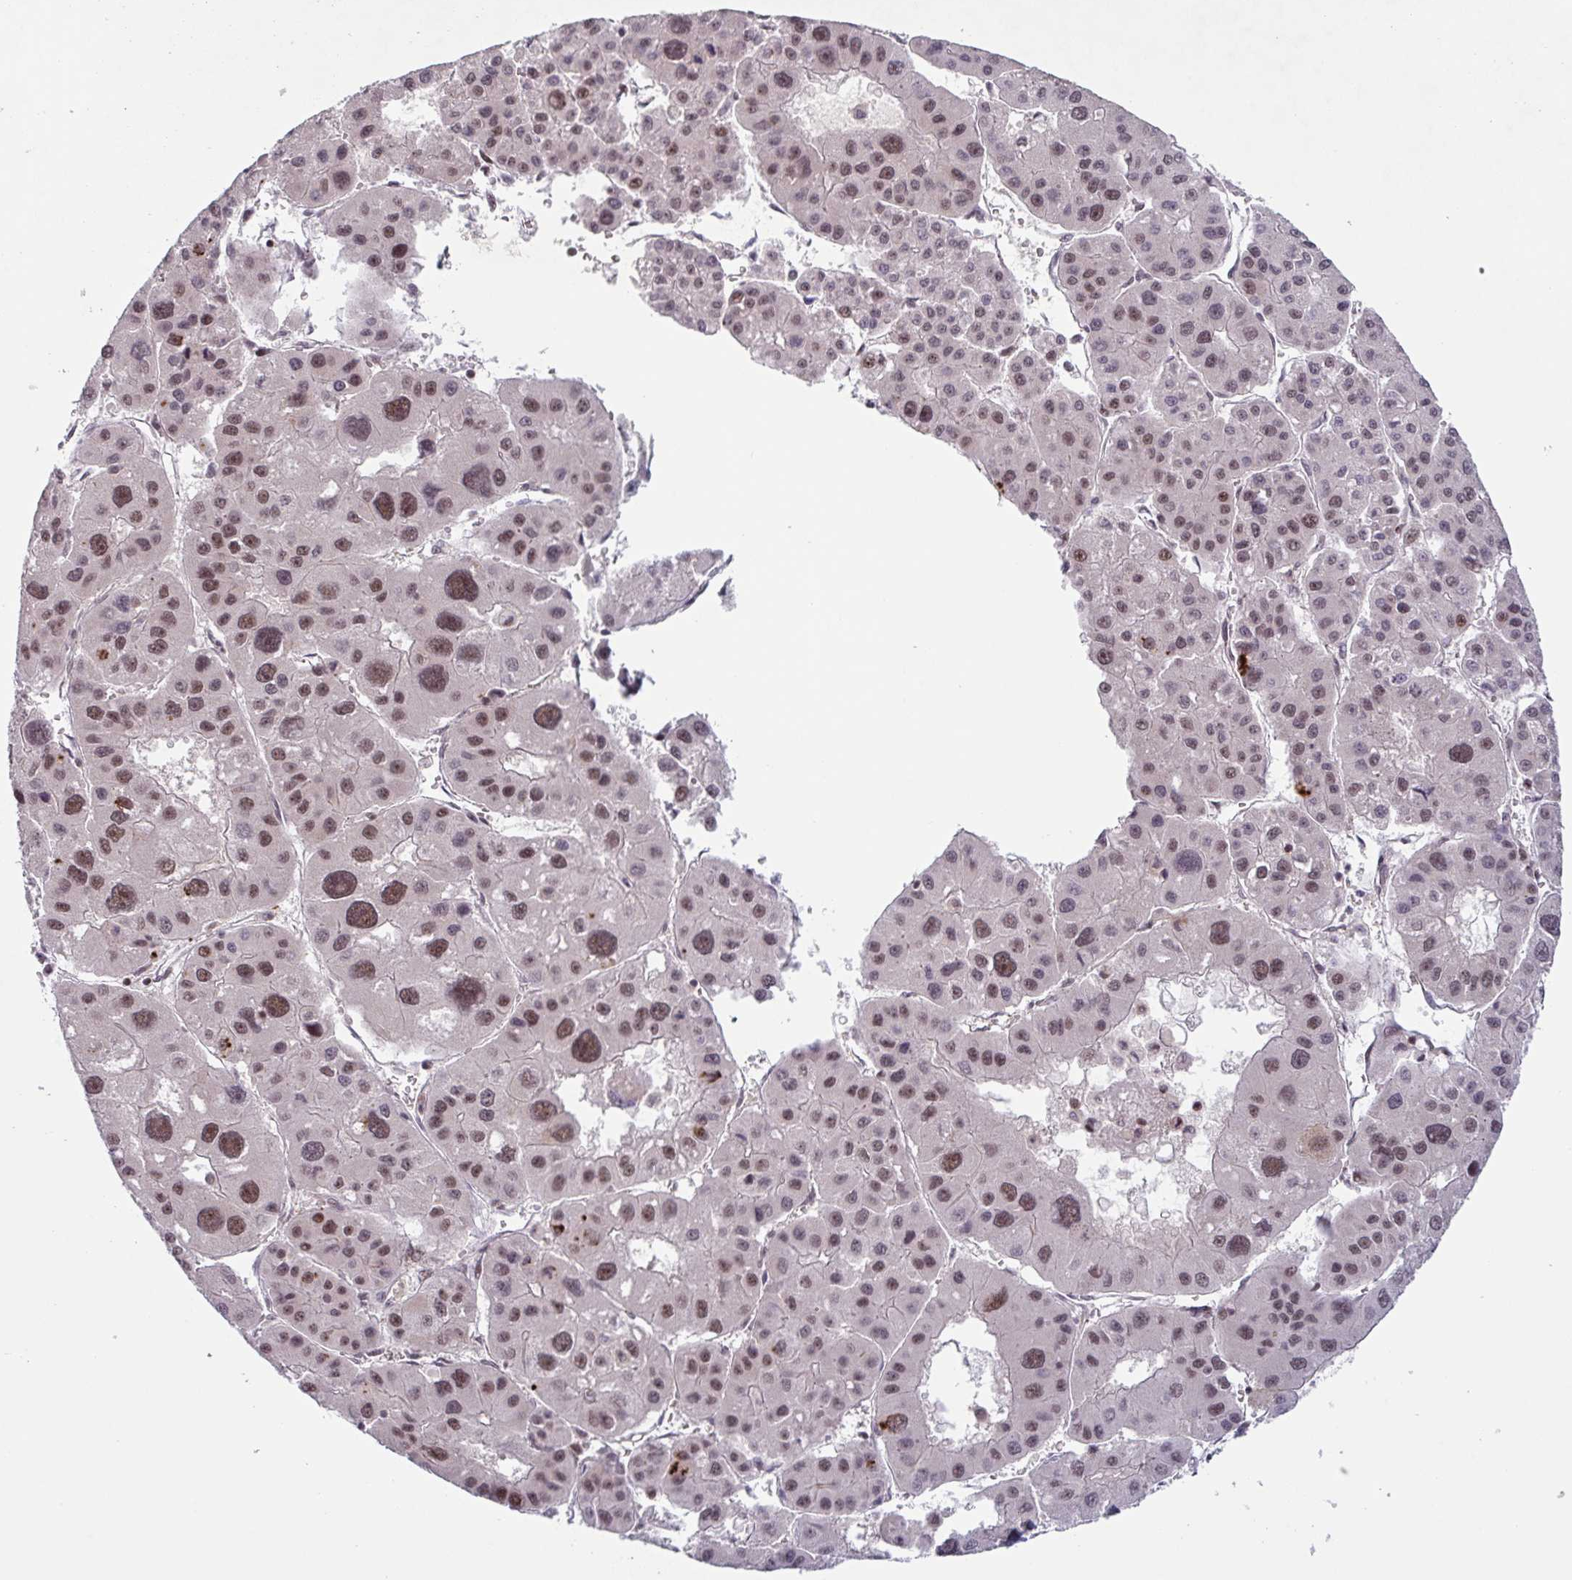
{"staining": {"intensity": "moderate", "quantity": ">75%", "location": "nuclear"}, "tissue": "liver cancer", "cell_type": "Tumor cells", "image_type": "cancer", "snomed": [{"axis": "morphology", "description": "Carcinoma, Hepatocellular, NOS"}, {"axis": "topography", "description": "Liver"}], "caption": "Immunohistochemical staining of human hepatocellular carcinoma (liver) reveals medium levels of moderate nuclear positivity in approximately >75% of tumor cells. The staining was performed using DAB, with brown indicating positive protein expression. Nuclei are stained blue with hematoxylin.", "gene": "NLRP13", "patient": {"sex": "male", "age": 73}}